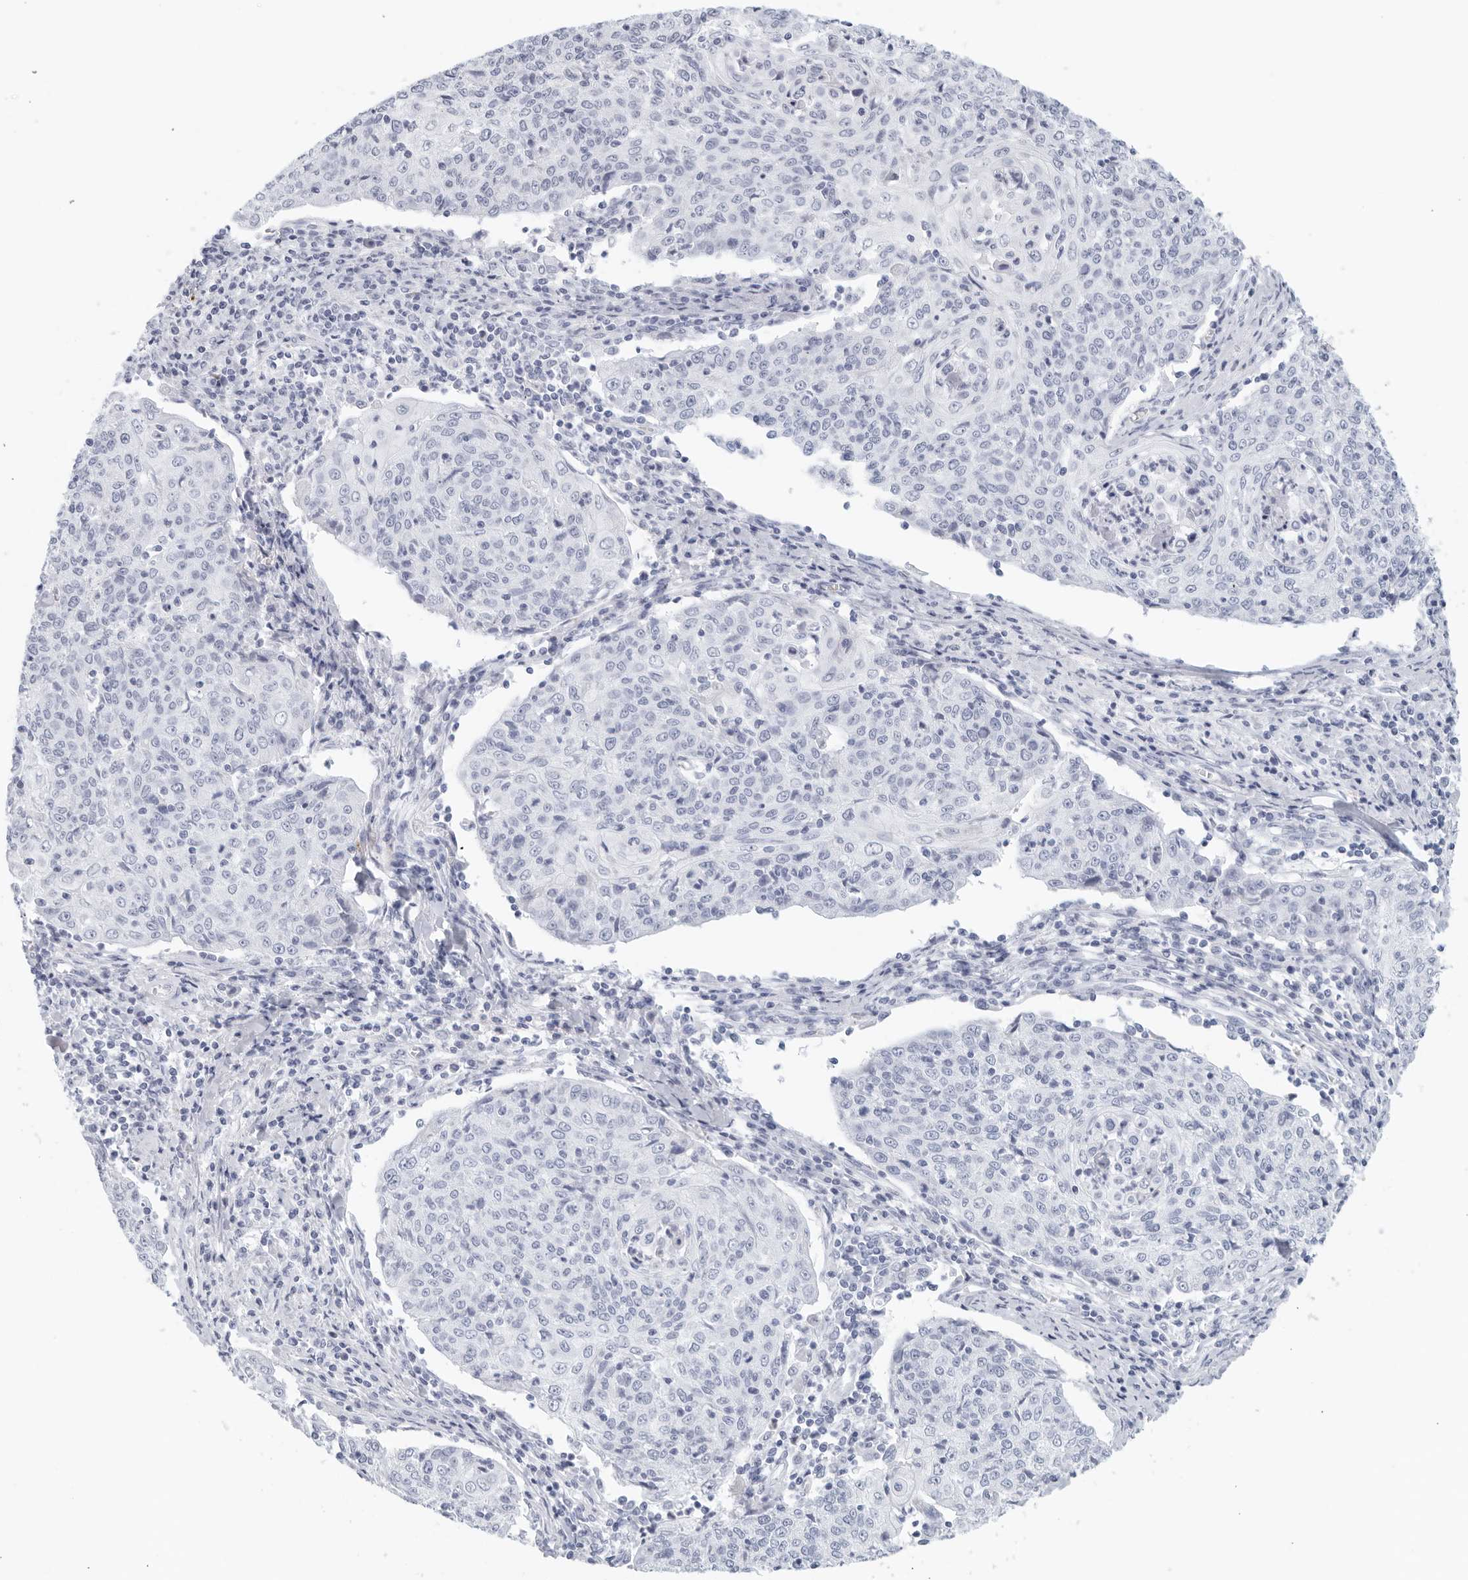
{"staining": {"intensity": "negative", "quantity": "none", "location": "none"}, "tissue": "cervical cancer", "cell_type": "Tumor cells", "image_type": "cancer", "snomed": [{"axis": "morphology", "description": "Squamous cell carcinoma, NOS"}, {"axis": "topography", "description": "Cervix"}], "caption": "There is no significant expression in tumor cells of cervical cancer (squamous cell carcinoma). The staining was performed using DAB (3,3'-diaminobenzidine) to visualize the protein expression in brown, while the nuclei were stained in blue with hematoxylin (Magnification: 20x).", "gene": "FGG", "patient": {"sex": "female", "age": 48}}